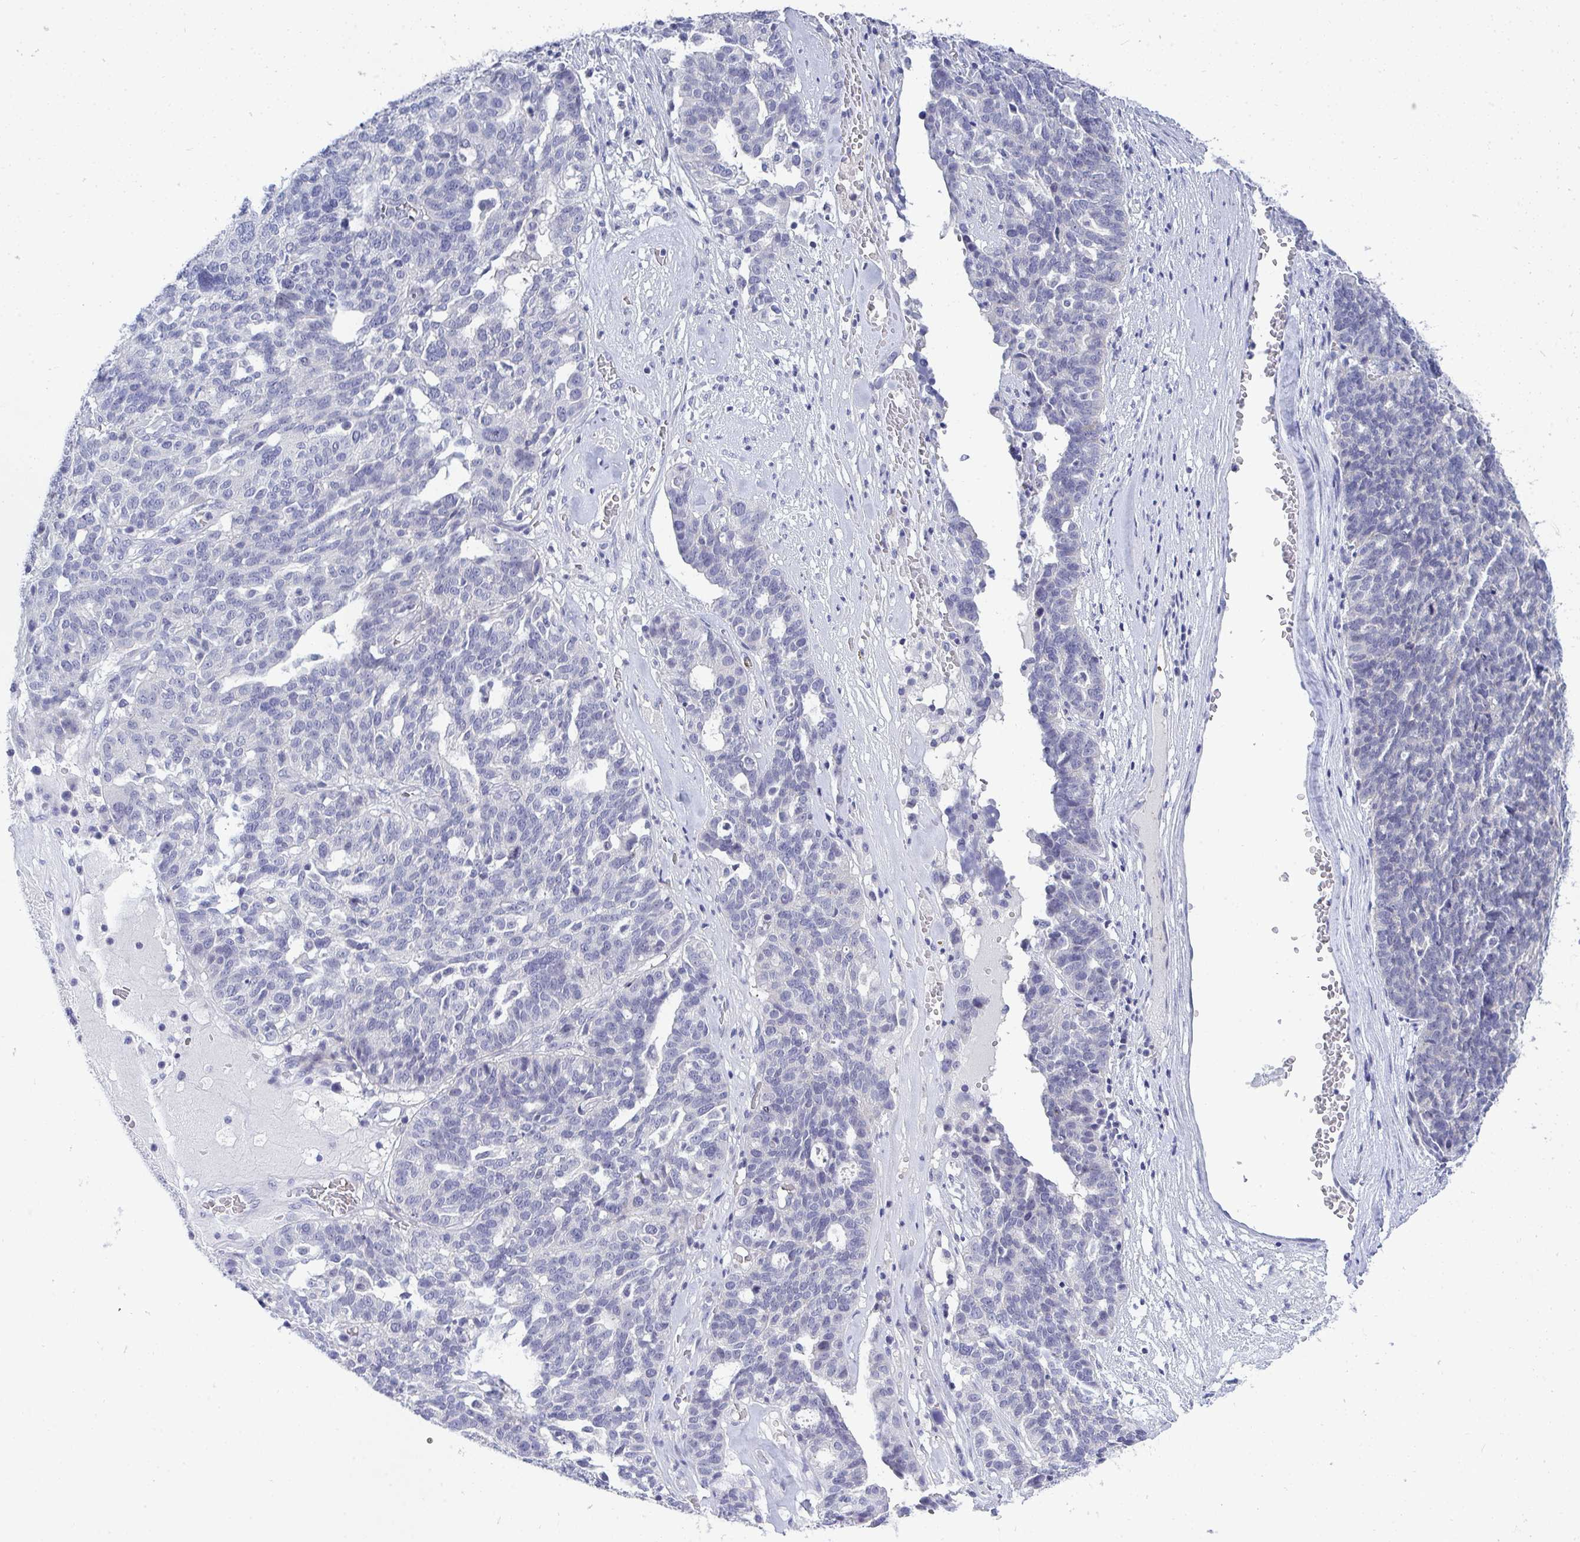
{"staining": {"intensity": "negative", "quantity": "none", "location": "none"}, "tissue": "ovarian cancer", "cell_type": "Tumor cells", "image_type": "cancer", "snomed": [{"axis": "morphology", "description": "Cystadenocarcinoma, serous, NOS"}, {"axis": "topography", "description": "Ovary"}], "caption": "Immunohistochemistry image of neoplastic tissue: ovarian serous cystadenocarcinoma stained with DAB reveals no significant protein expression in tumor cells. Brightfield microscopy of immunohistochemistry stained with DAB (3,3'-diaminobenzidine) (brown) and hematoxylin (blue), captured at high magnification.", "gene": "TMEM82", "patient": {"sex": "female", "age": 59}}